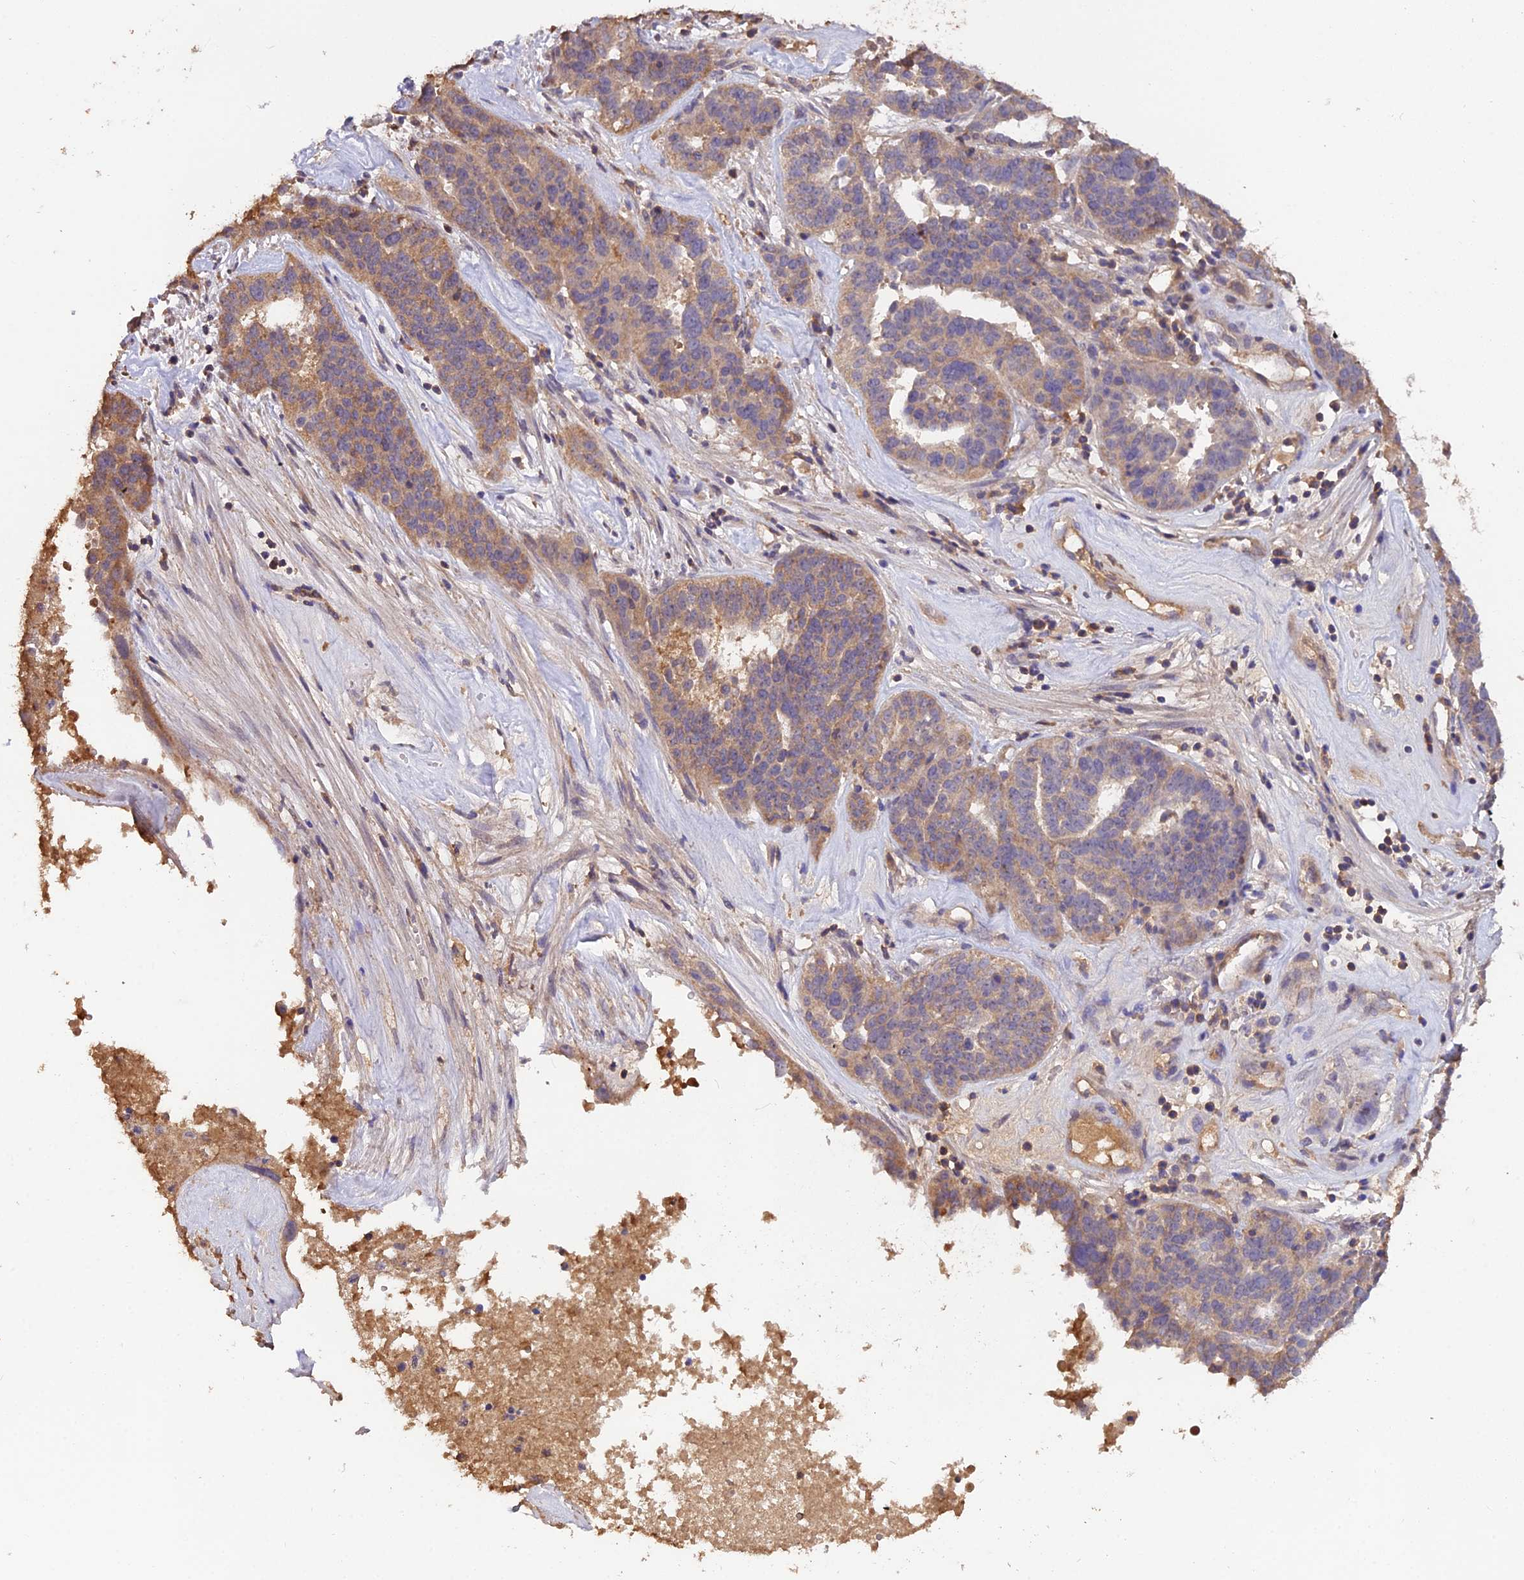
{"staining": {"intensity": "weak", "quantity": ">75%", "location": "cytoplasmic/membranous"}, "tissue": "ovarian cancer", "cell_type": "Tumor cells", "image_type": "cancer", "snomed": [{"axis": "morphology", "description": "Cystadenocarcinoma, serous, NOS"}, {"axis": "topography", "description": "Ovary"}], "caption": "Brown immunohistochemical staining in ovarian cancer (serous cystadenocarcinoma) demonstrates weak cytoplasmic/membranous expression in about >75% of tumor cells. Nuclei are stained in blue.", "gene": "KCTD16", "patient": {"sex": "female", "age": 59}}